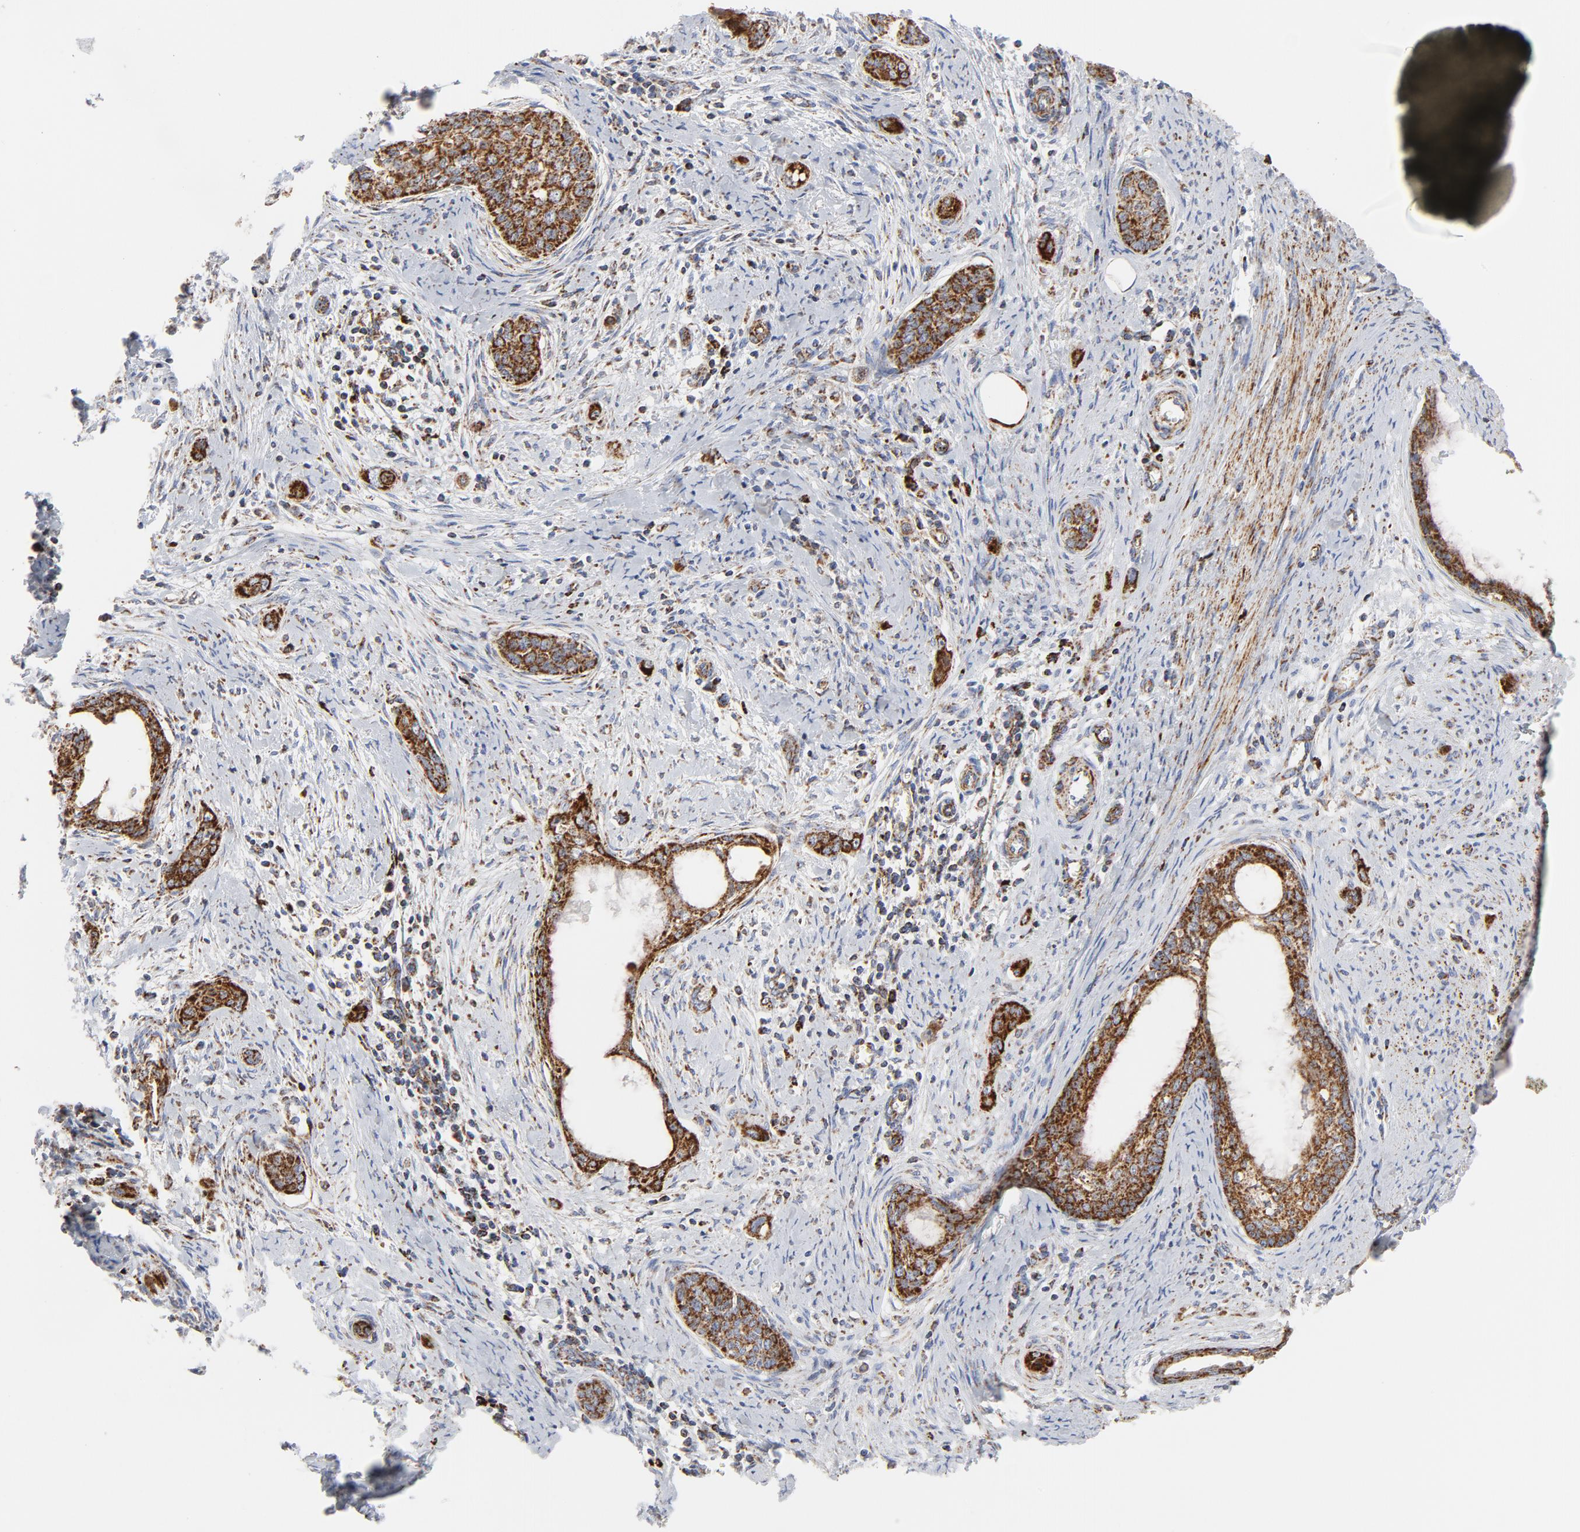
{"staining": {"intensity": "strong", "quantity": ">75%", "location": "cytoplasmic/membranous"}, "tissue": "cervical cancer", "cell_type": "Tumor cells", "image_type": "cancer", "snomed": [{"axis": "morphology", "description": "Squamous cell carcinoma, NOS"}, {"axis": "topography", "description": "Cervix"}], "caption": "A brown stain shows strong cytoplasmic/membranous expression of a protein in cervical cancer (squamous cell carcinoma) tumor cells.", "gene": "CYCS", "patient": {"sex": "female", "age": 33}}